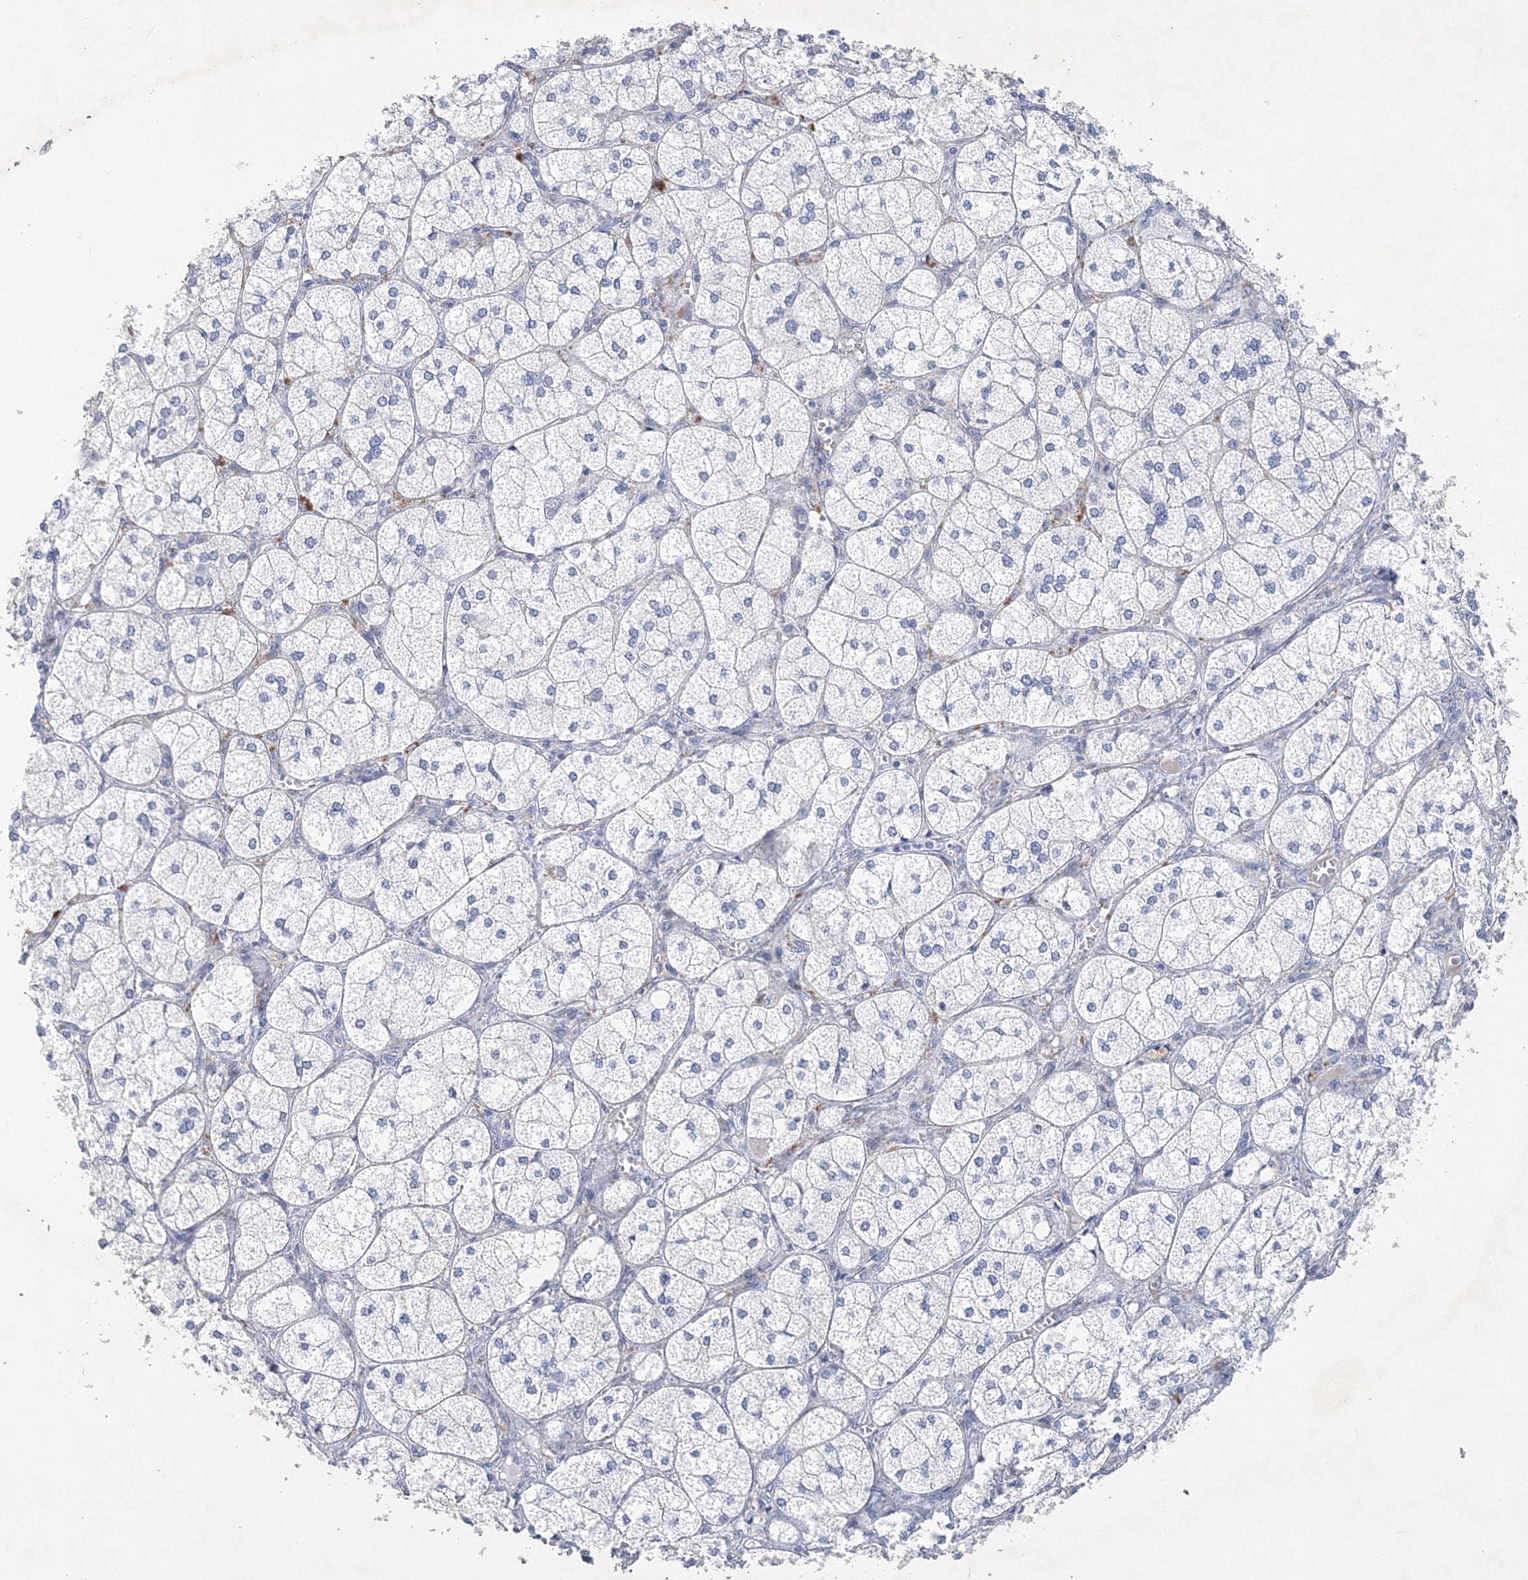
{"staining": {"intensity": "negative", "quantity": "none", "location": "none"}, "tissue": "adrenal gland", "cell_type": "Glandular cells", "image_type": "normal", "snomed": [{"axis": "morphology", "description": "Normal tissue, NOS"}, {"axis": "topography", "description": "Adrenal gland"}], "caption": "Protein analysis of normal adrenal gland reveals no significant staining in glandular cells. The staining was performed using DAB (3,3'-diaminobenzidine) to visualize the protein expression in brown, while the nuclei were stained in blue with hematoxylin (Magnification: 20x).", "gene": "OSBPL6", "patient": {"sex": "female", "age": 61}}